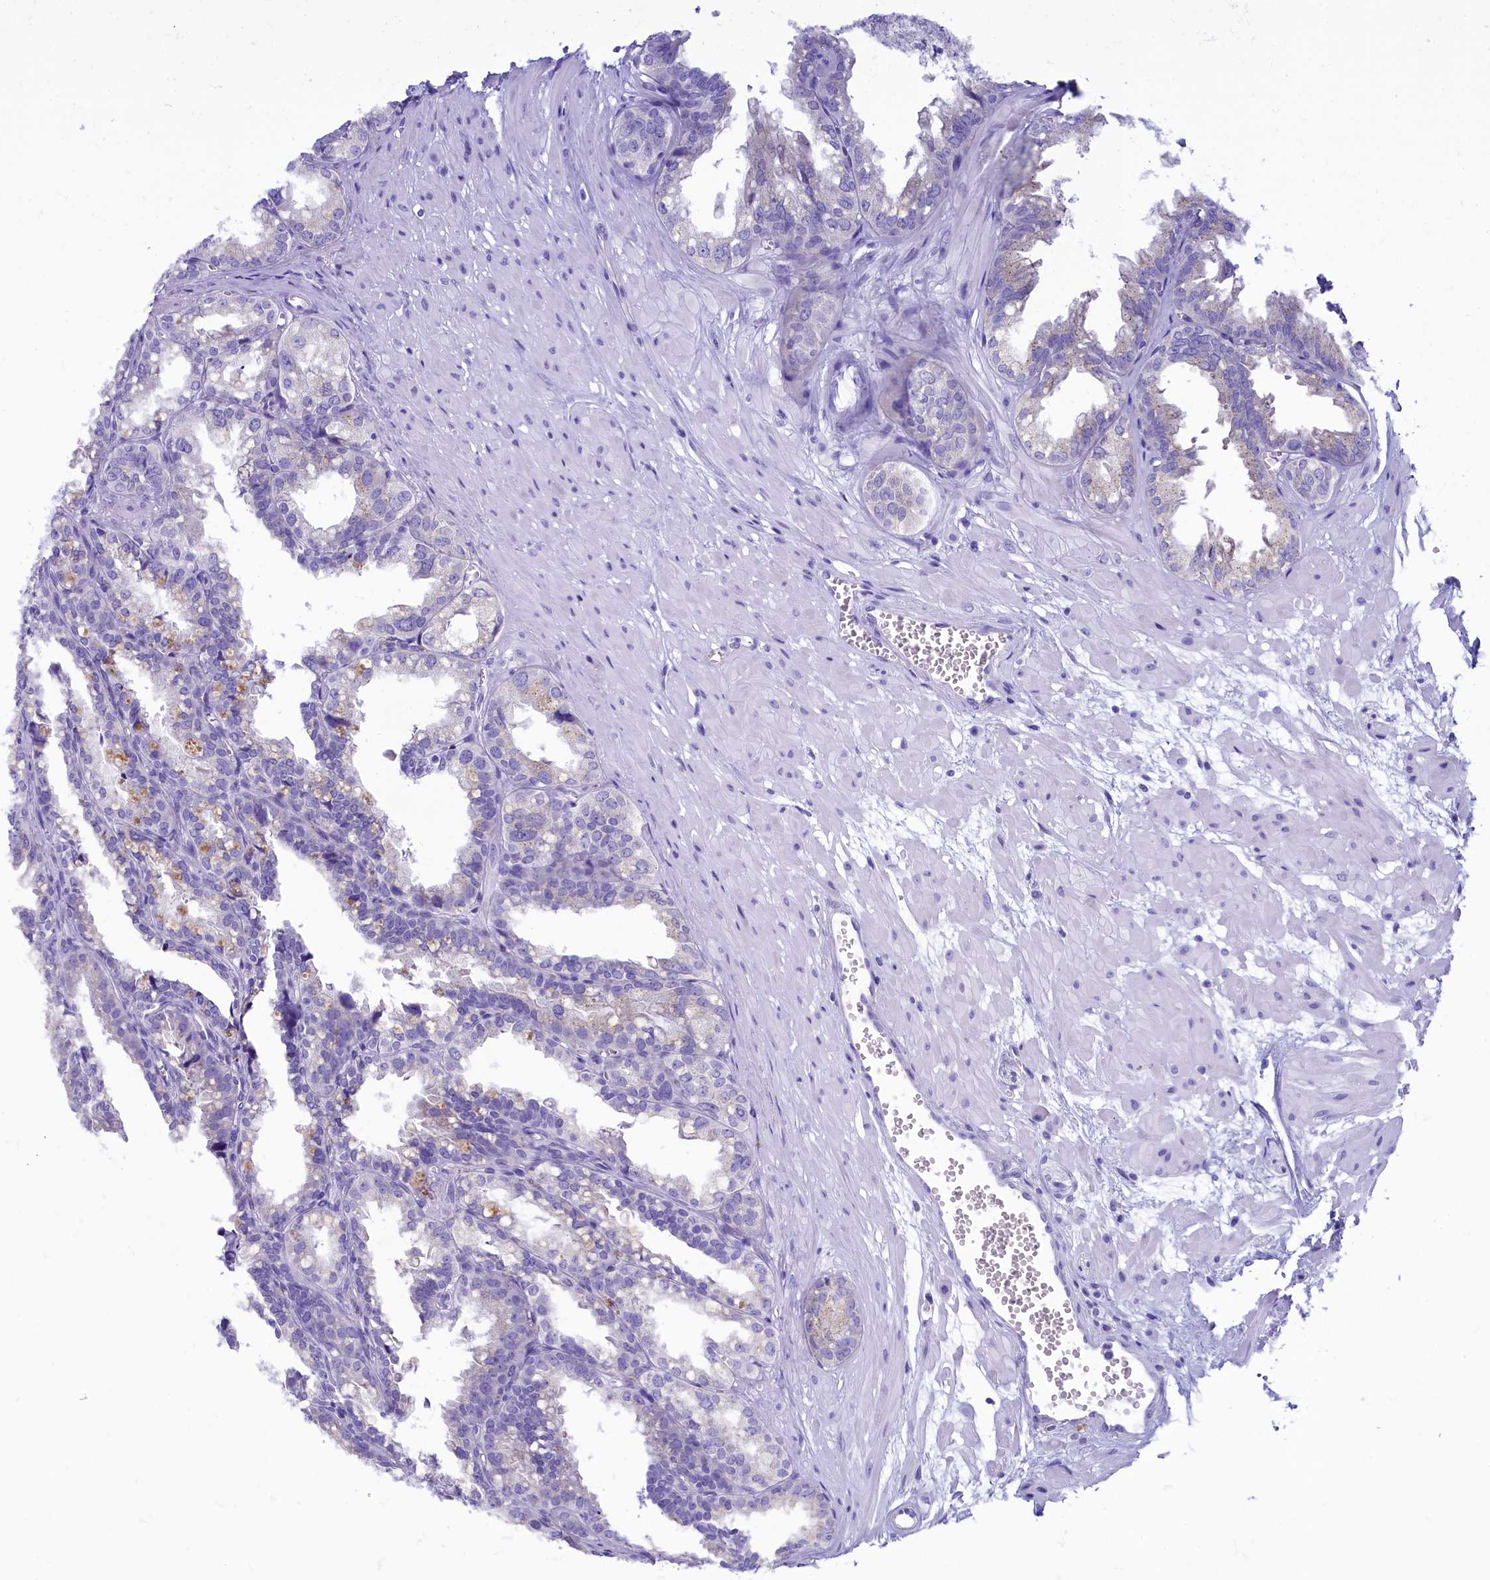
{"staining": {"intensity": "negative", "quantity": "none", "location": "none"}, "tissue": "seminal vesicle", "cell_type": "Glandular cells", "image_type": "normal", "snomed": [{"axis": "morphology", "description": "Normal tissue, NOS"}, {"axis": "topography", "description": "Prostate"}, {"axis": "topography", "description": "Seminal veicle"}], "caption": "IHC image of unremarkable seminal vesicle: human seminal vesicle stained with DAB (3,3'-diaminobenzidine) reveals no significant protein positivity in glandular cells.", "gene": "SKA3", "patient": {"sex": "male", "age": 51}}